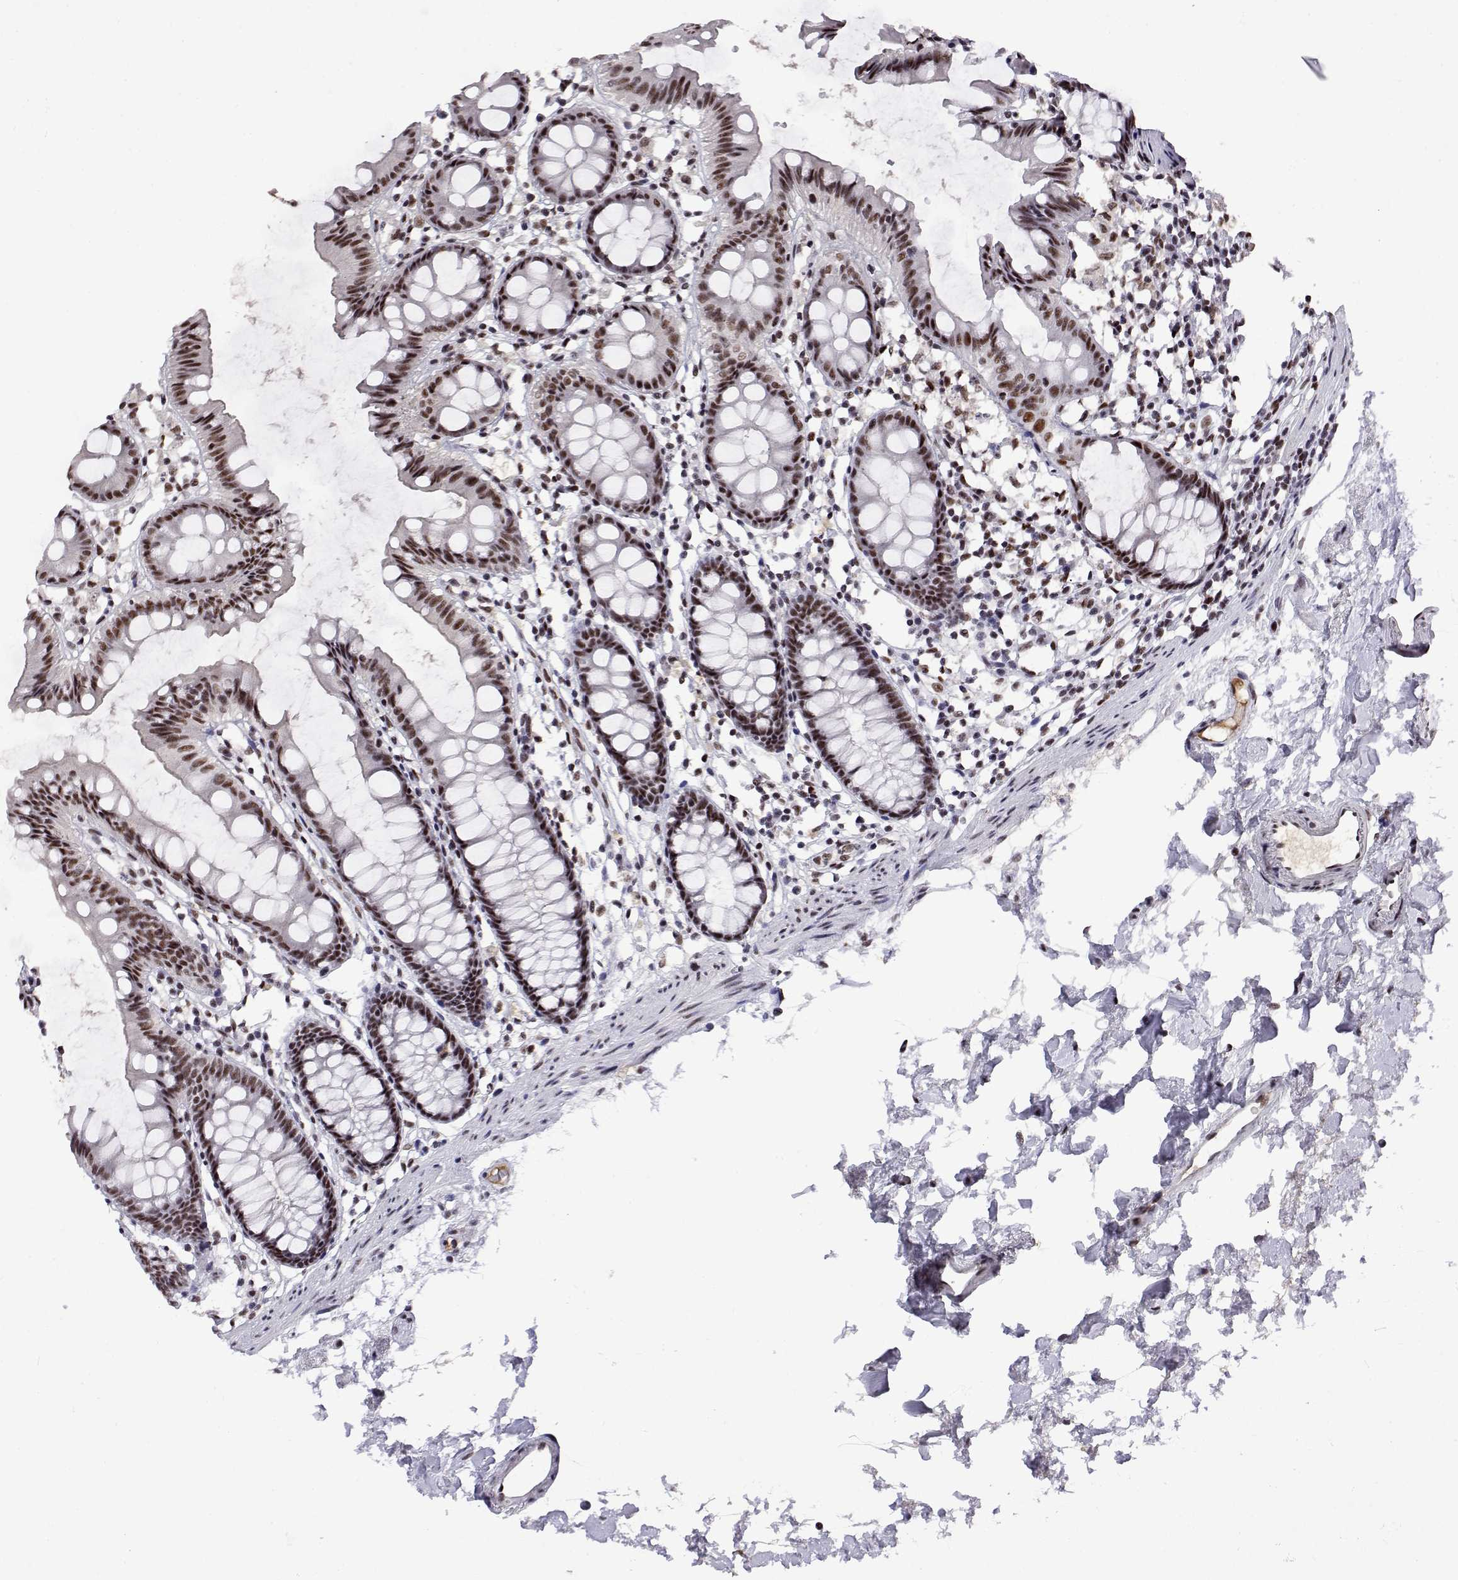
{"staining": {"intensity": "negative", "quantity": "none", "location": "none"}, "tissue": "colon", "cell_type": "Endothelial cells", "image_type": "normal", "snomed": [{"axis": "morphology", "description": "Normal tissue, NOS"}, {"axis": "topography", "description": "Colon"}], "caption": "IHC image of benign colon stained for a protein (brown), which exhibits no expression in endothelial cells.", "gene": "POLDIP3", "patient": {"sex": "female", "age": 84}}